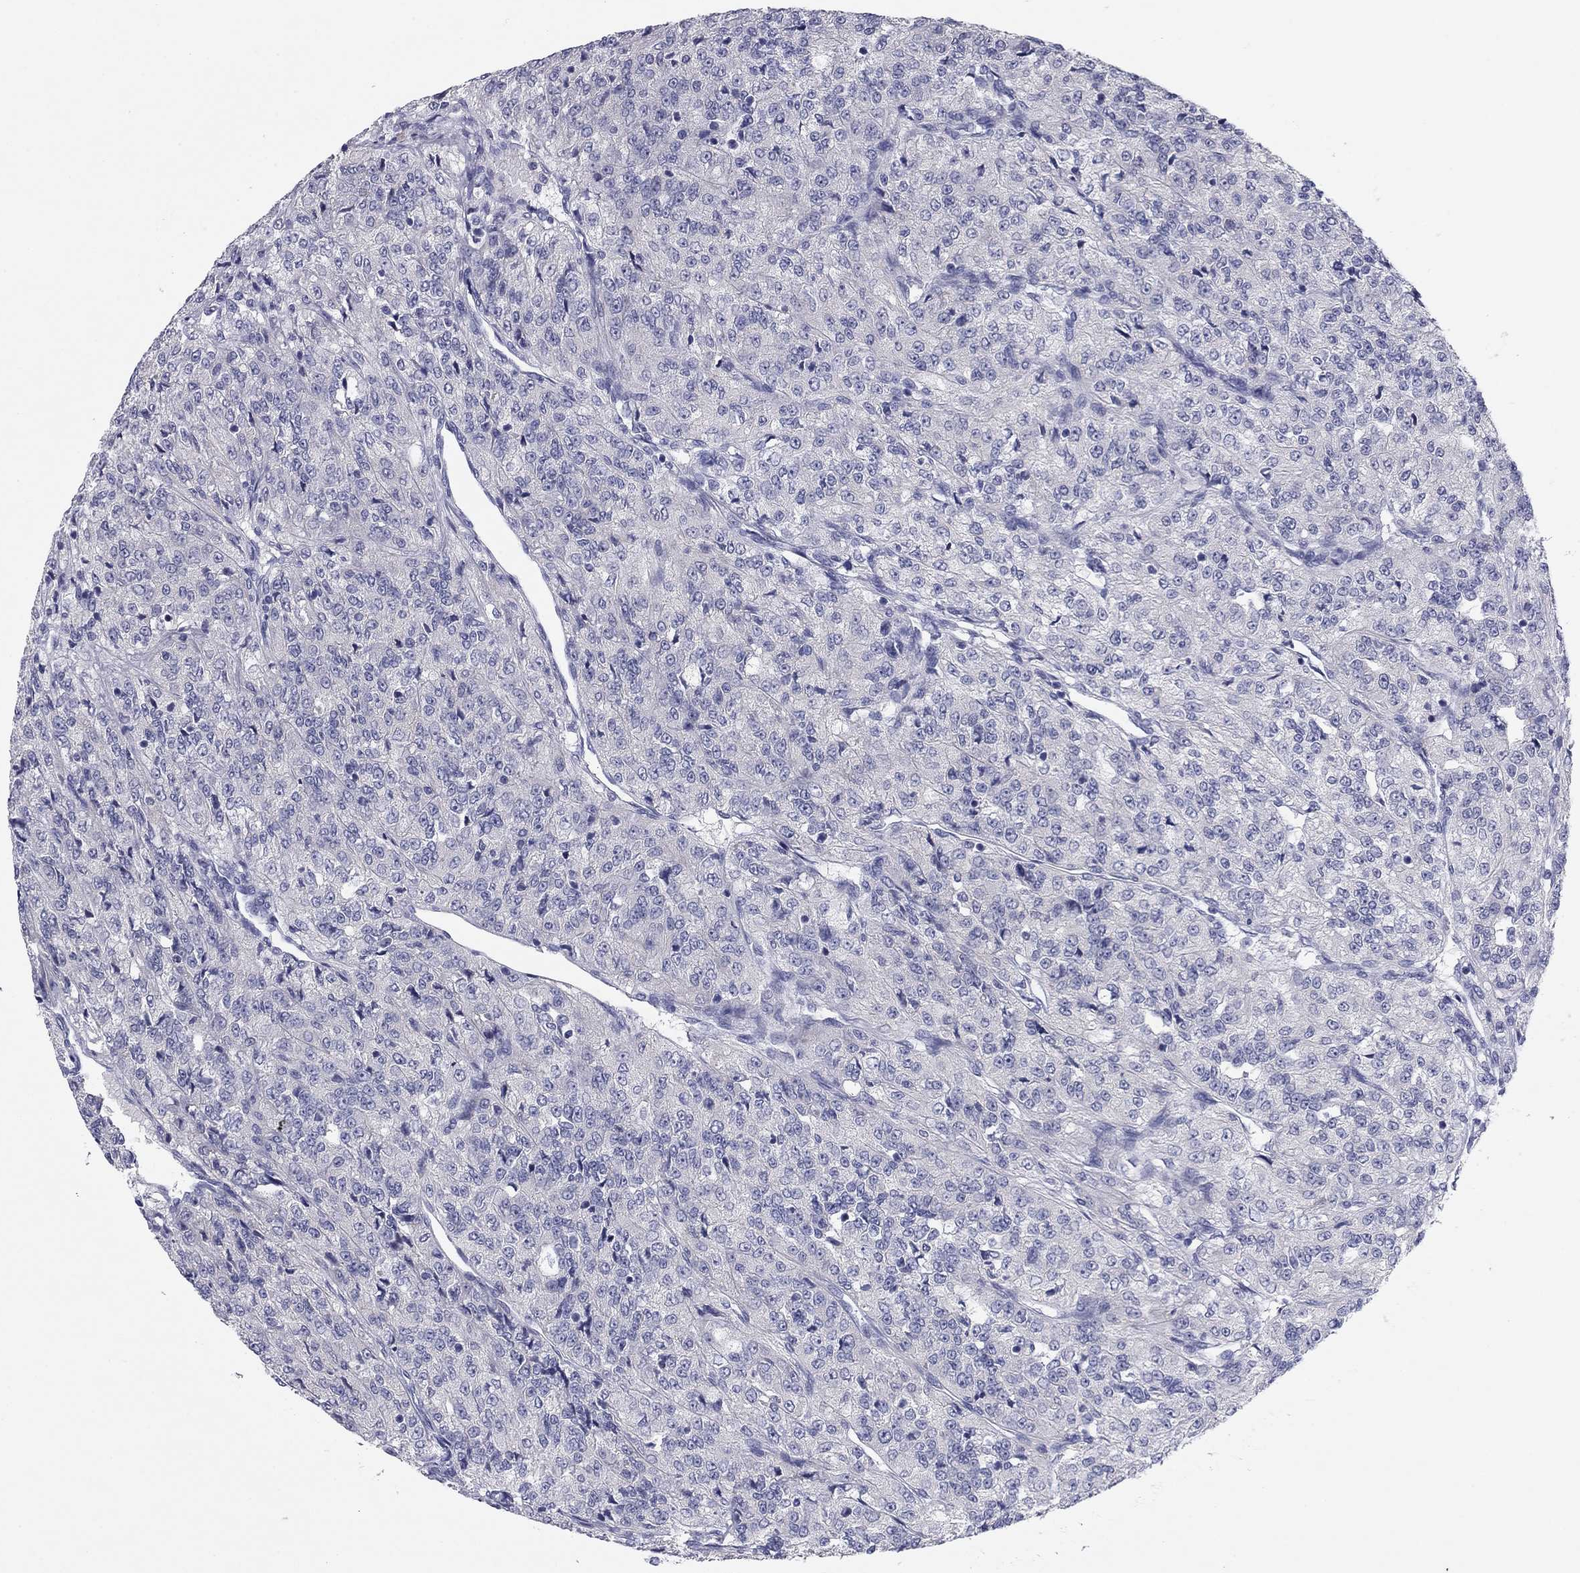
{"staining": {"intensity": "negative", "quantity": "none", "location": "none"}, "tissue": "renal cancer", "cell_type": "Tumor cells", "image_type": "cancer", "snomed": [{"axis": "morphology", "description": "Adenocarcinoma, NOS"}, {"axis": "topography", "description": "Kidney"}], "caption": "This is an immunohistochemistry (IHC) image of renal cancer (adenocarcinoma). There is no staining in tumor cells.", "gene": "CNTNAP4", "patient": {"sex": "female", "age": 63}}